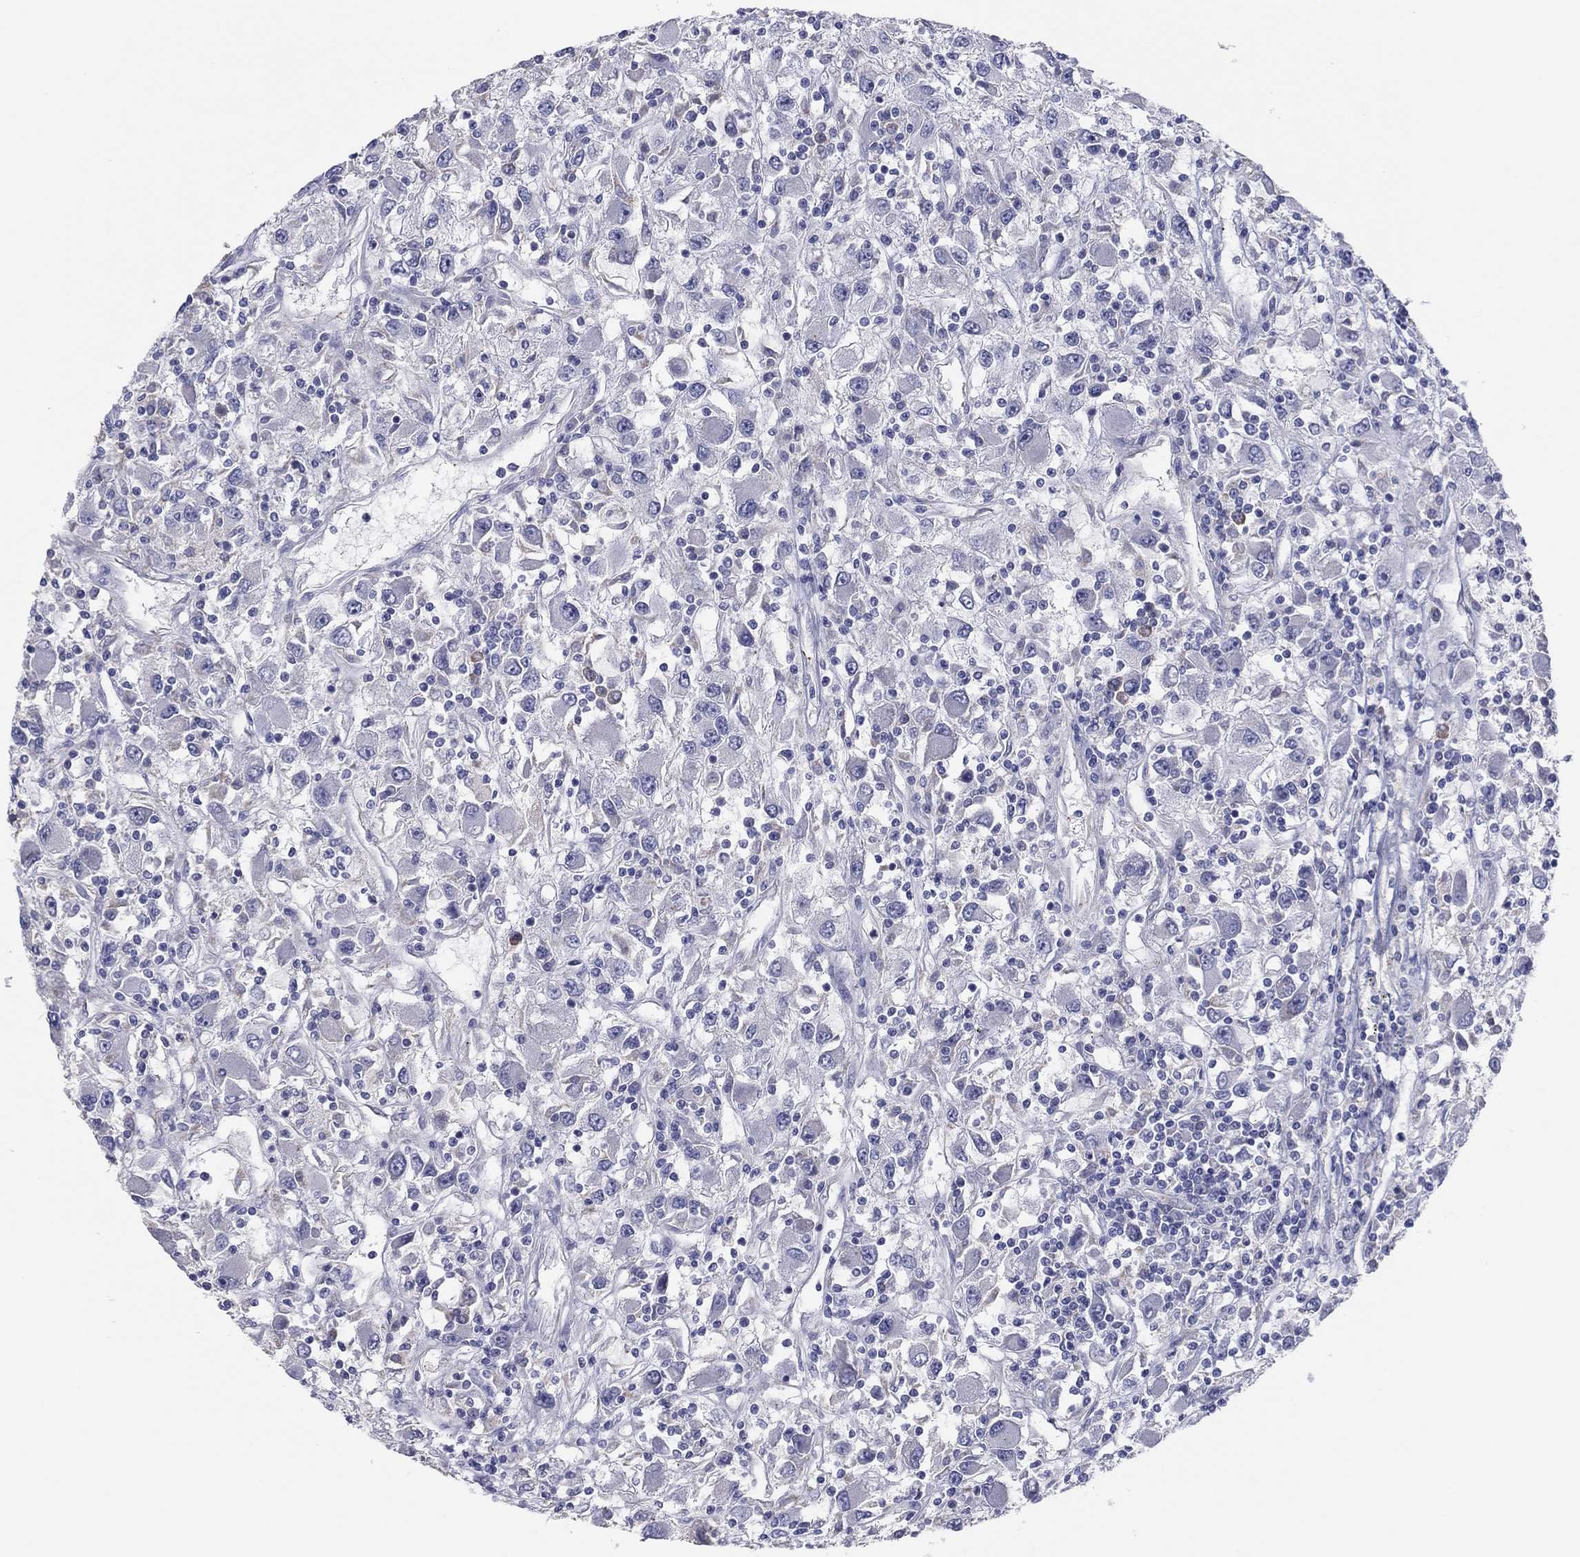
{"staining": {"intensity": "negative", "quantity": "none", "location": "none"}, "tissue": "renal cancer", "cell_type": "Tumor cells", "image_type": "cancer", "snomed": [{"axis": "morphology", "description": "Adenocarcinoma, NOS"}, {"axis": "topography", "description": "Kidney"}], "caption": "Micrograph shows no significant protein positivity in tumor cells of renal cancer.", "gene": "GRK7", "patient": {"sex": "female", "age": 67}}